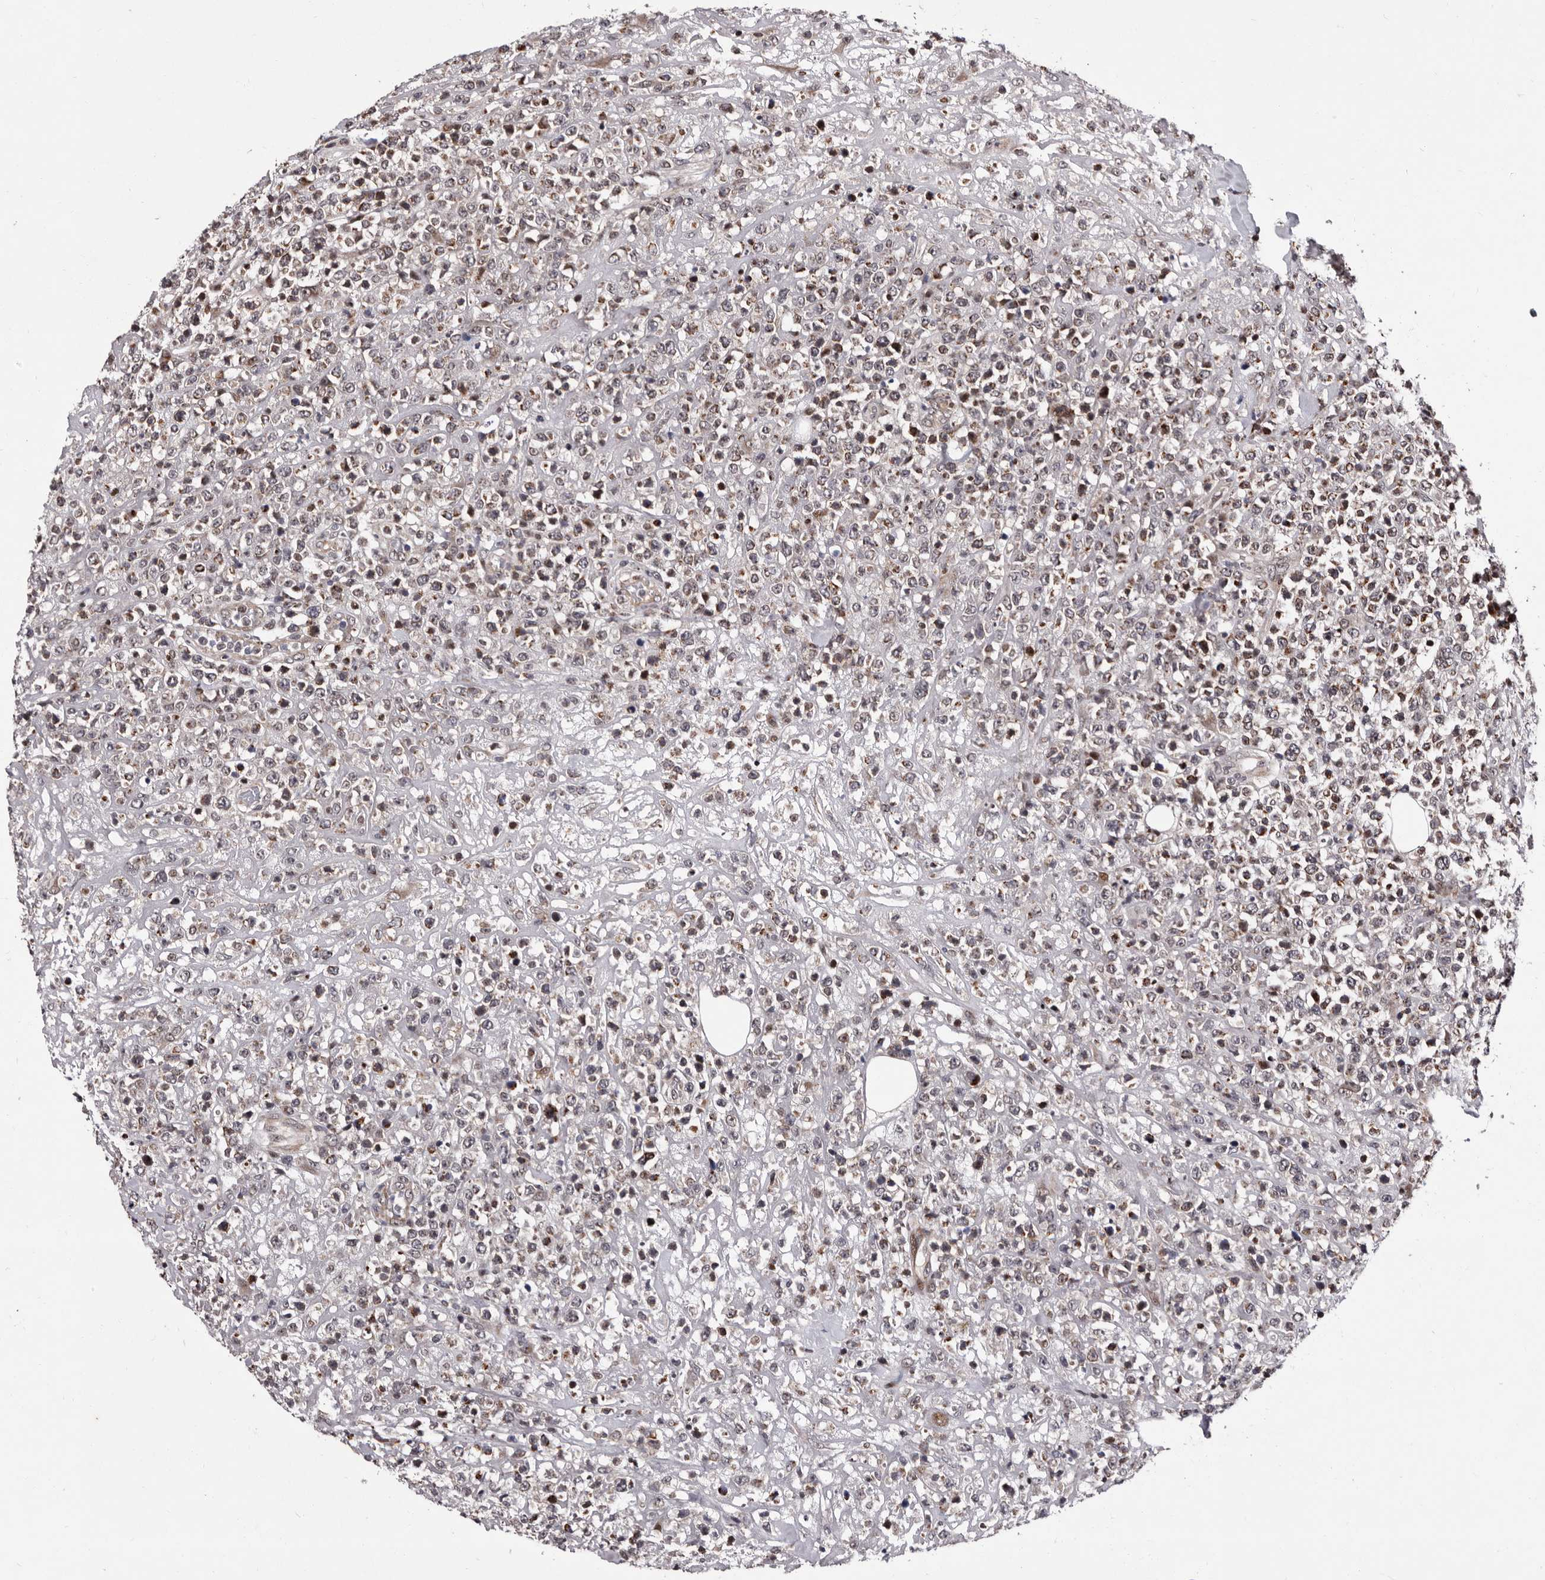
{"staining": {"intensity": "negative", "quantity": "none", "location": "none"}, "tissue": "lymphoma", "cell_type": "Tumor cells", "image_type": "cancer", "snomed": [{"axis": "morphology", "description": "Malignant lymphoma, non-Hodgkin's type, High grade"}, {"axis": "topography", "description": "Colon"}], "caption": "IHC of lymphoma demonstrates no staining in tumor cells.", "gene": "TNKS", "patient": {"sex": "female", "age": 53}}